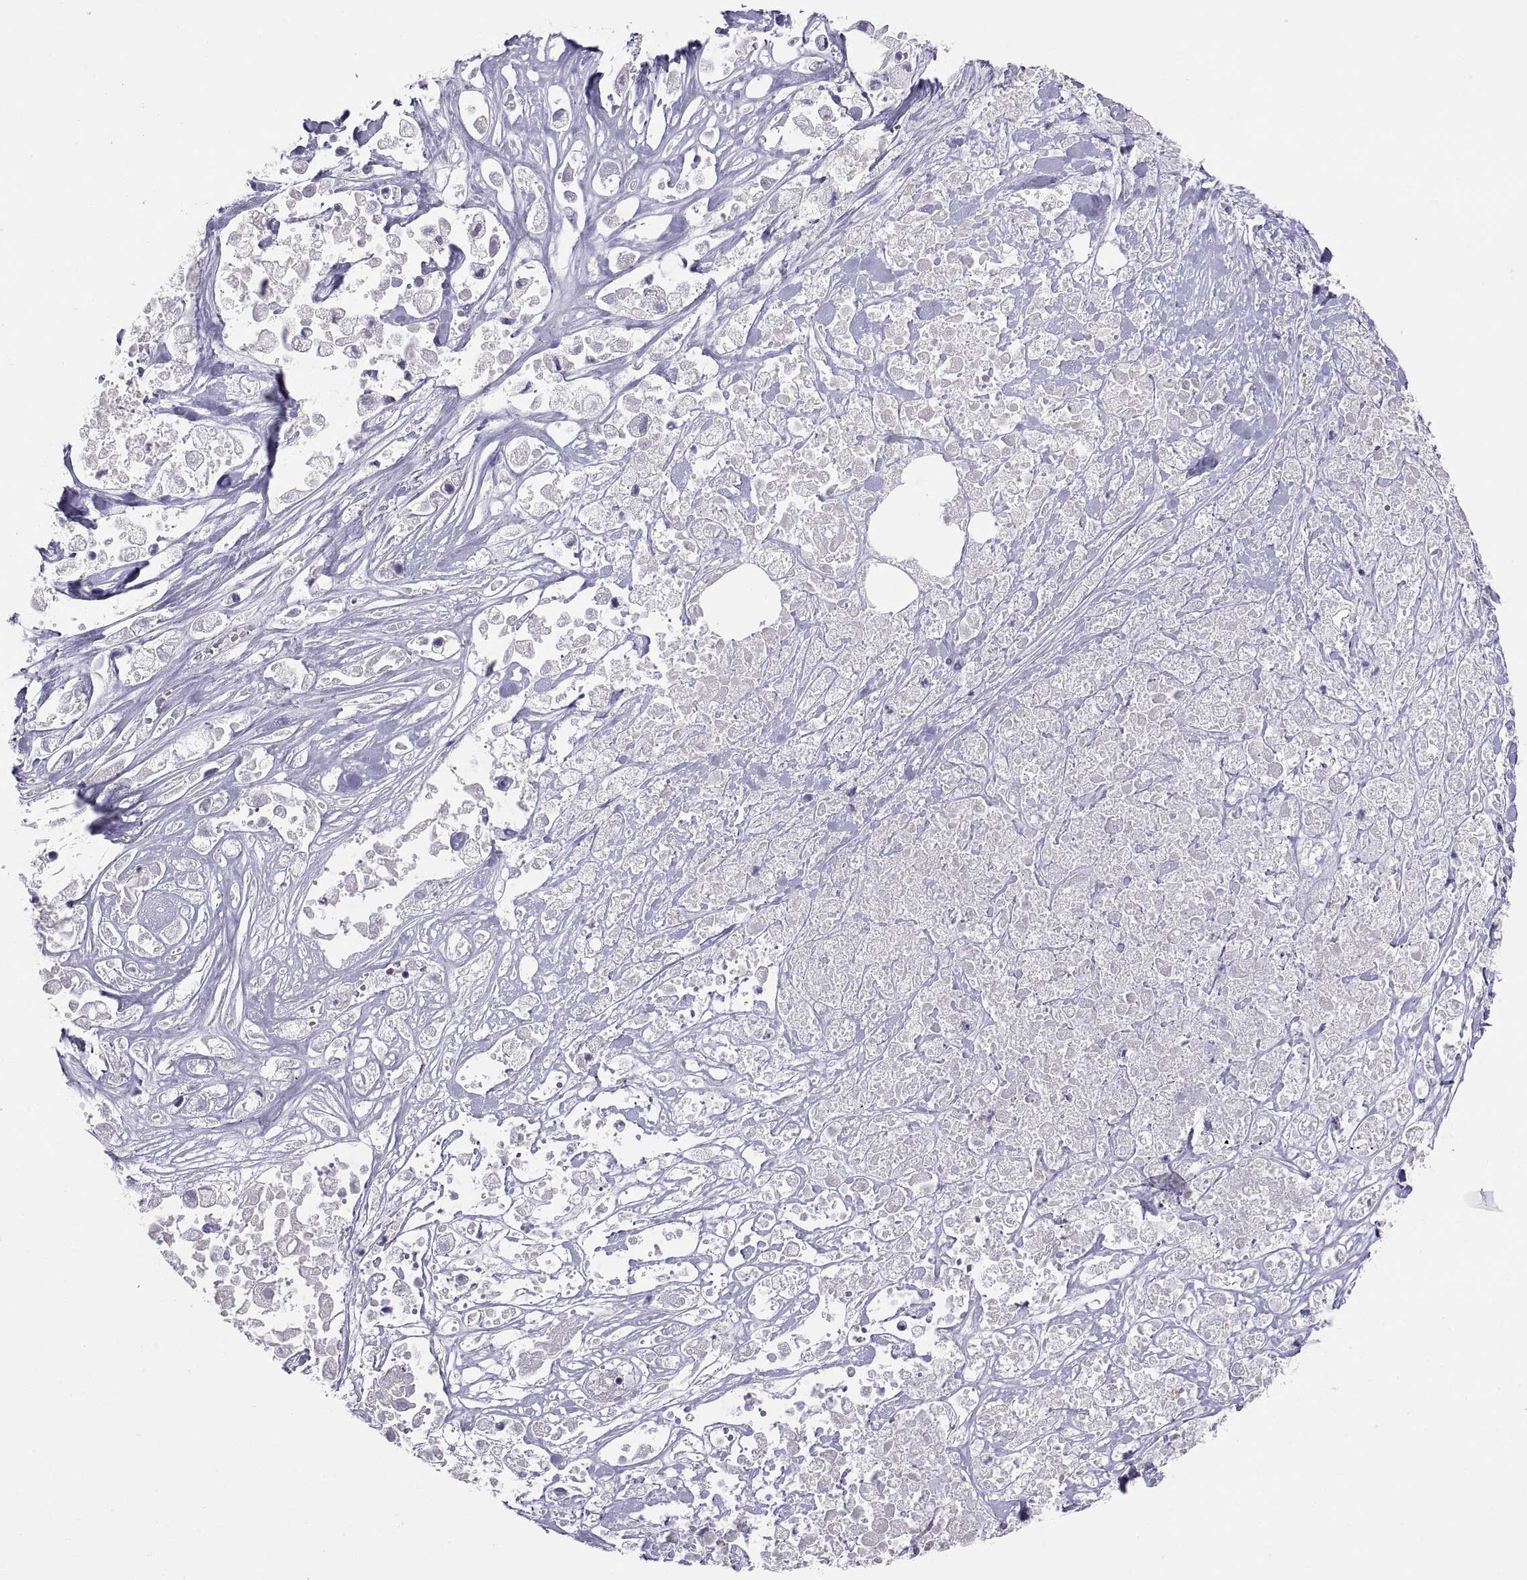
{"staining": {"intensity": "negative", "quantity": "none", "location": "none"}, "tissue": "pancreatic cancer", "cell_type": "Tumor cells", "image_type": "cancer", "snomed": [{"axis": "morphology", "description": "Adenocarcinoma, NOS"}, {"axis": "topography", "description": "Pancreas"}], "caption": "Tumor cells are negative for protein expression in human pancreatic cancer.", "gene": "TEX13A", "patient": {"sex": "male", "age": 44}}